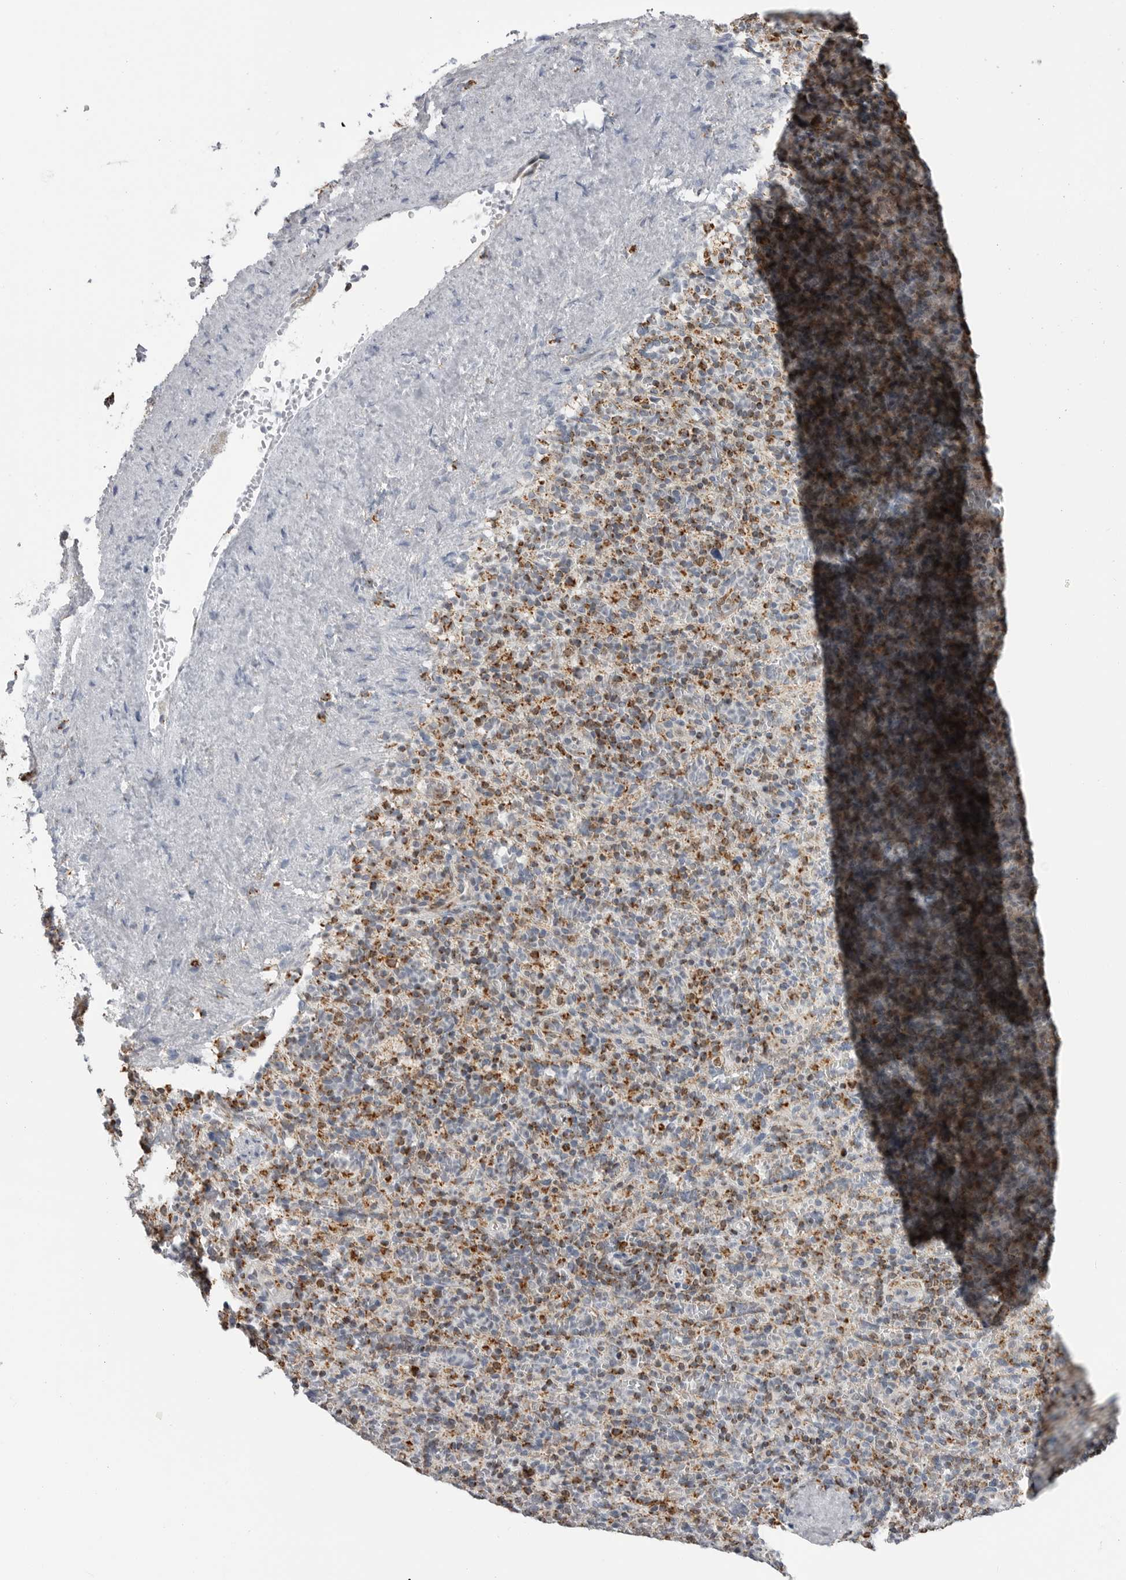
{"staining": {"intensity": "moderate", "quantity": "25%-75%", "location": "cytoplasmic/membranous"}, "tissue": "spleen", "cell_type": "Cells in red pulp", "image_type": "normal", "snomed": [{"axis": "morphology", "description": "Normal tissue, NOS"}, {"axis": "topography", "description": "Spleen"}], "caption": "Cells in red pulp display medium levels of moderate cytoplasmic/membranous positivity in about 25%-75% of cells in normal human spleen.", "gene": "COX5A", "patient": {"sex": "female", "age": 74}}